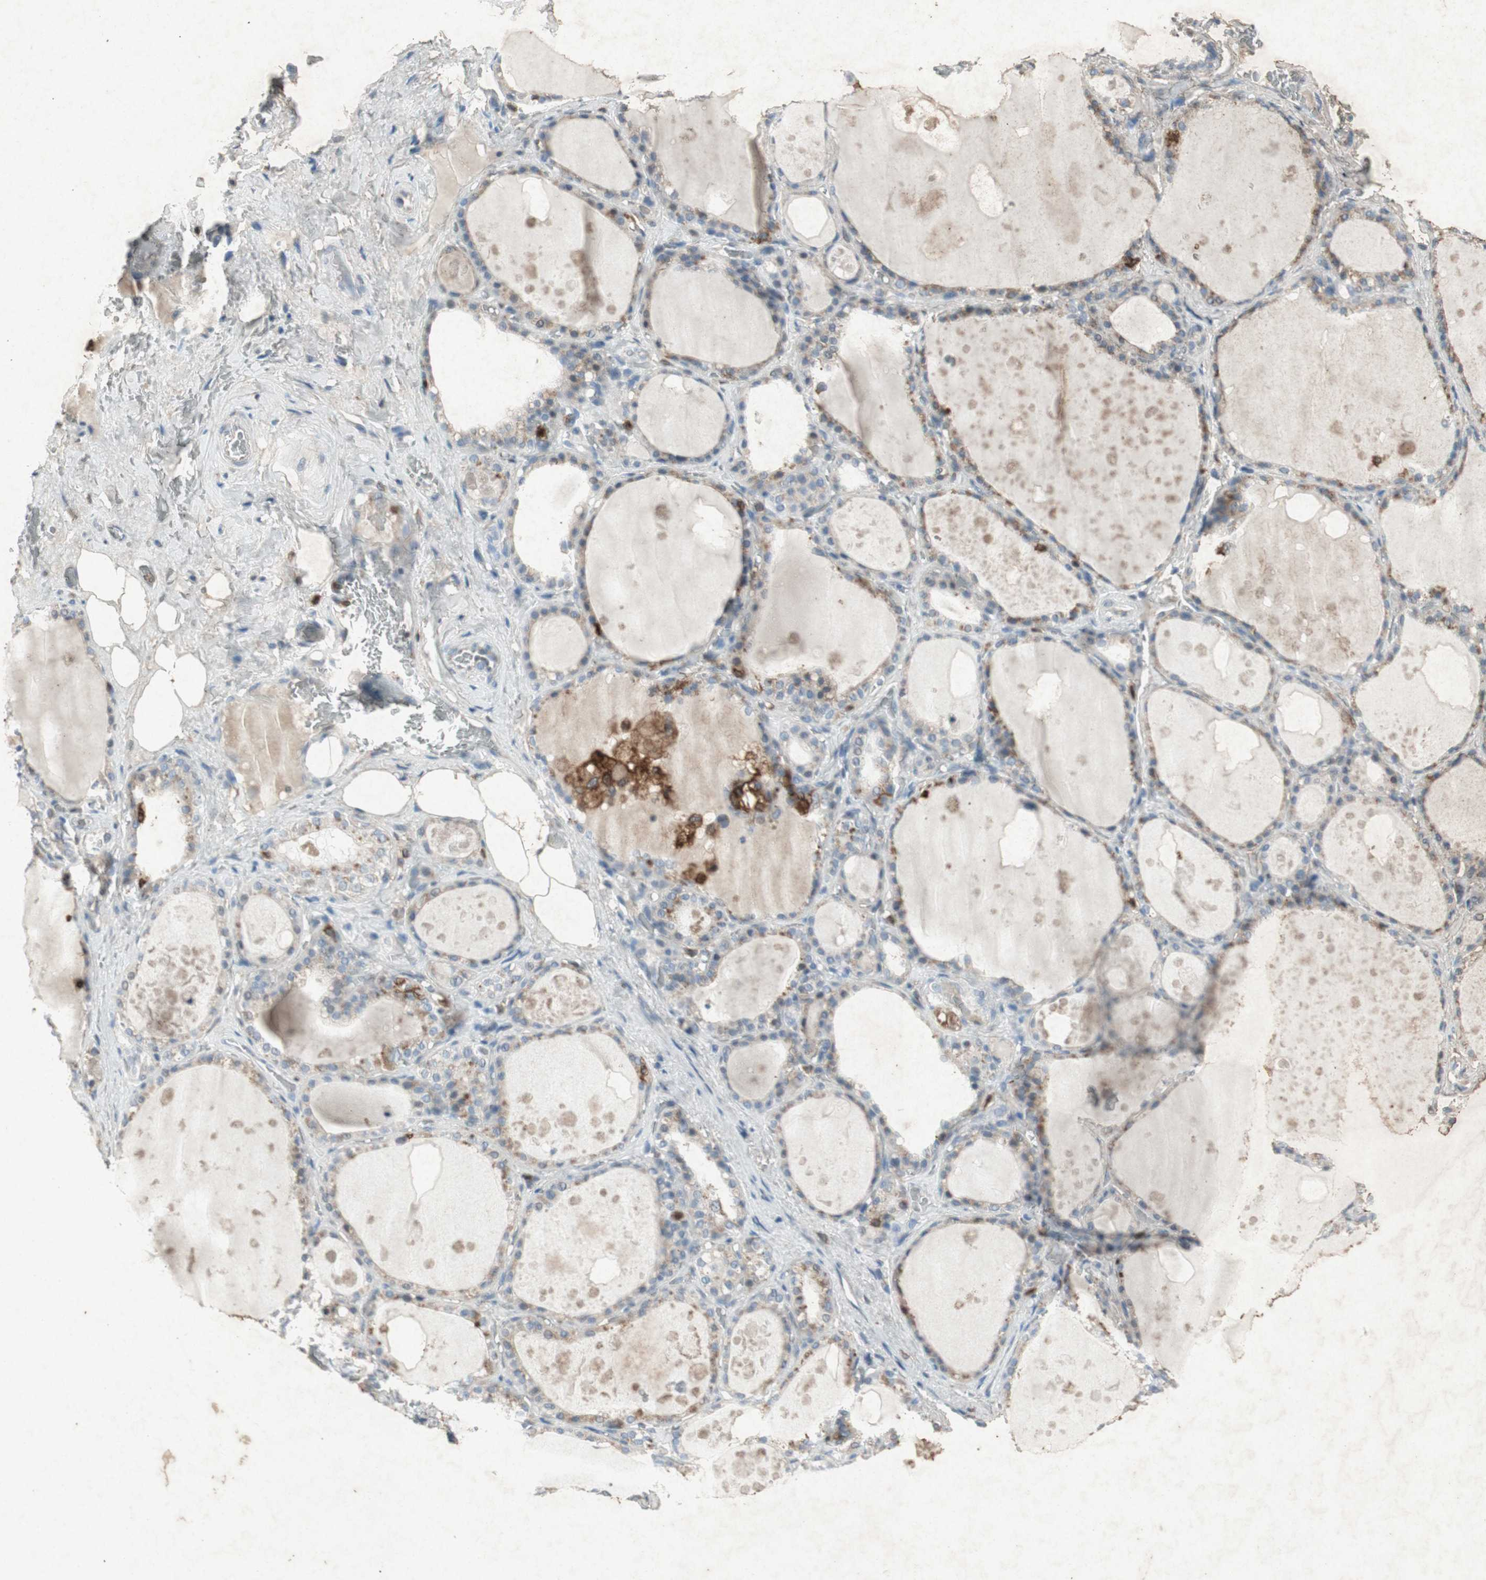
{"staining": {"intensity": "negative", "quantity": "none", "location": "none"}, "tissue": "thyroid gland", "cell_type": "Glandular cells", "image_type": "normal", "snomed": [{"axis": "morphology", "description": "Normal tissue, NOS"}, {"axis": "topography", "description": "Thyroid gland"}], "caption": "IHC histopathology image of normal human thyroid gland stained for a protein (brown), which demonstrates no expression in glandular cells.", "gene": "TYROBP", "patient": {"sex": "male", "age": 61}}